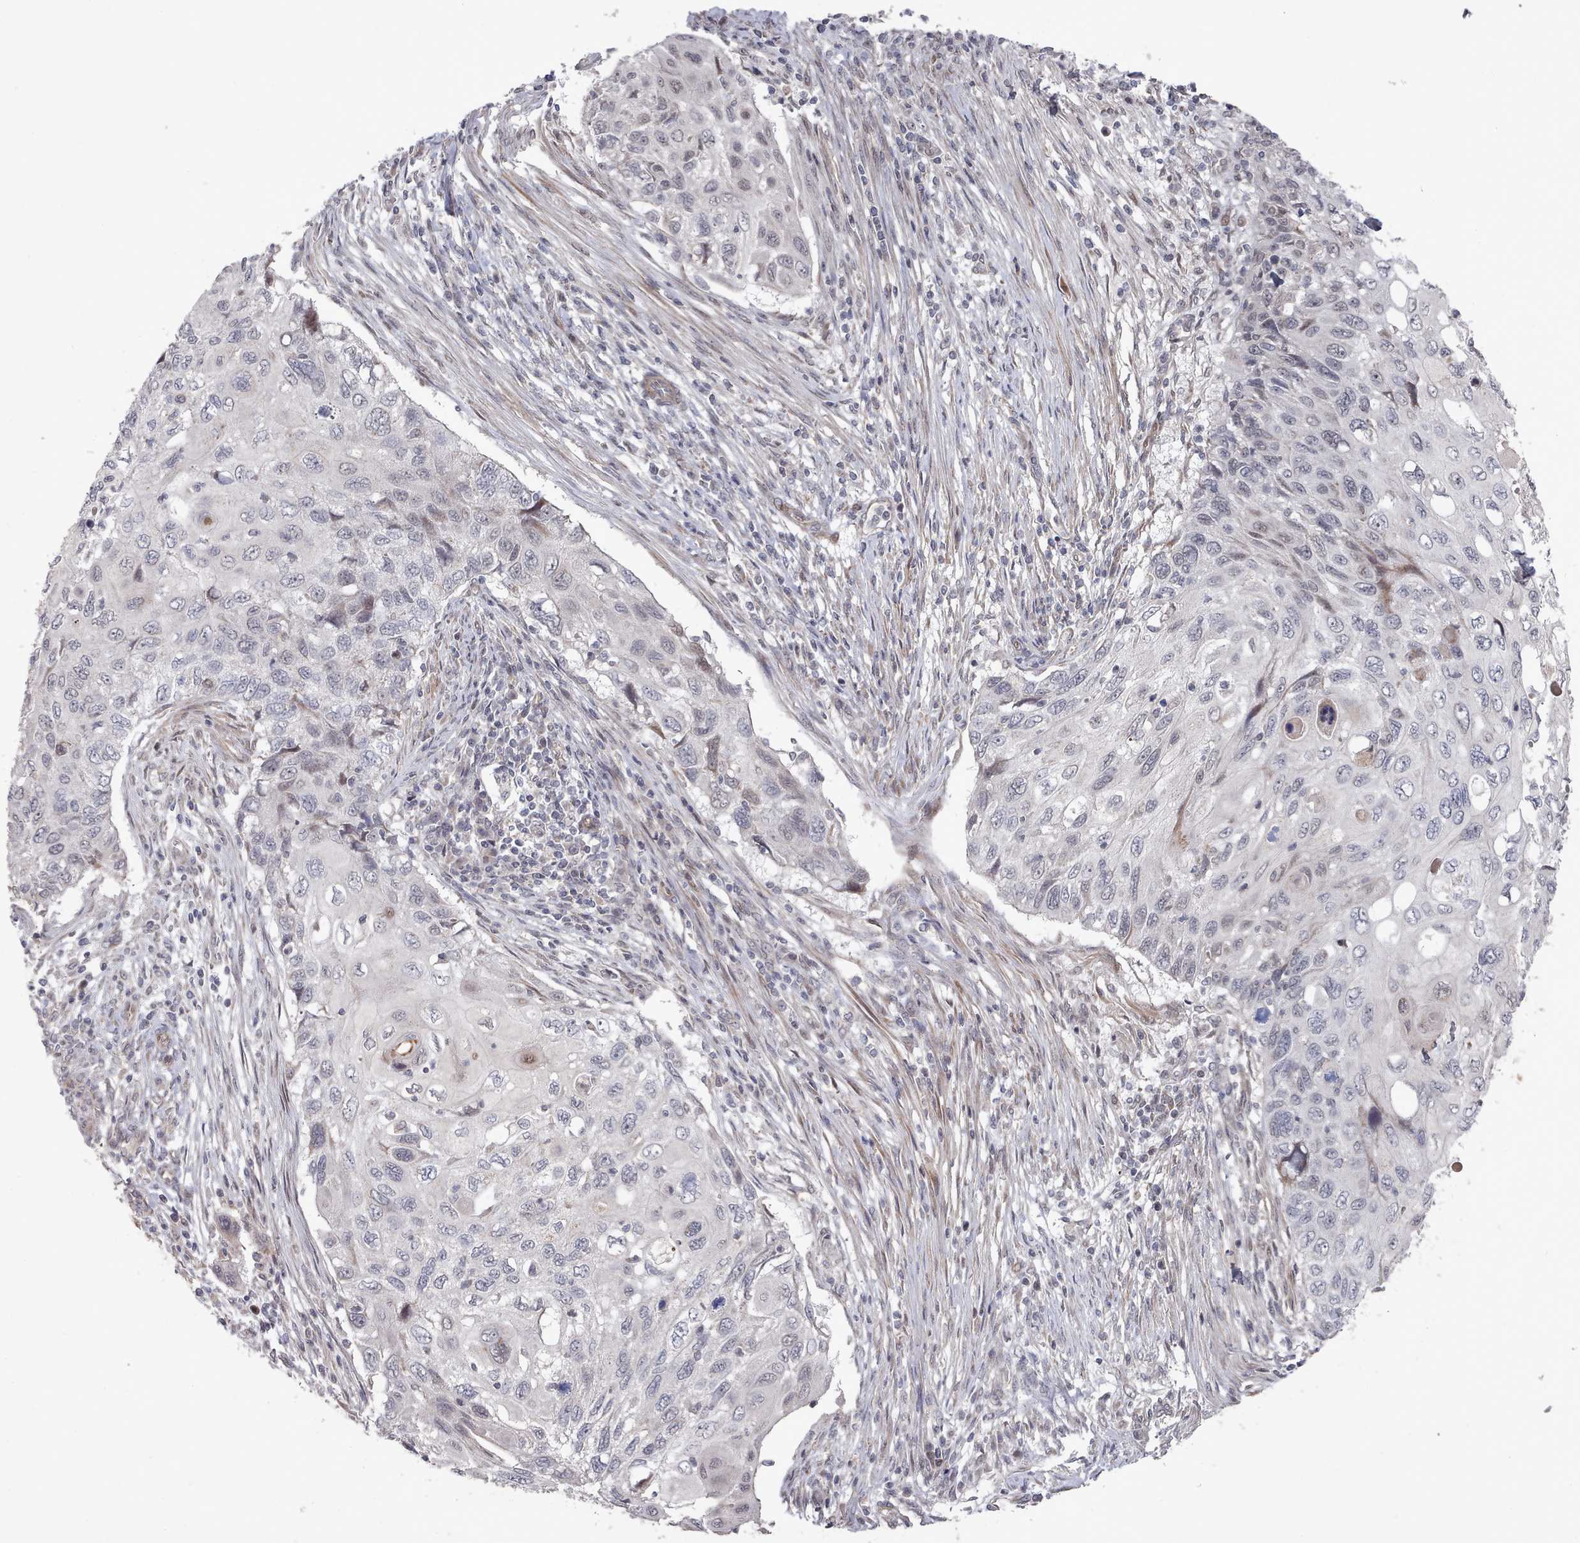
{"staining": {"intensity": "negative", "quantity": "none", "location": "none"}, "tissue": "cervical cancer", "cell_type": "Tumor cells", "image_type": "cancer", "snomed": [{"axis": "morphology", "description": "Squamous cell carcinoma, NOS"}, {"axis": "topography", "description": "Cervix"}], "caption": "Tumor cells are negative for protein expression in human cervical squamous cell carcinoma.", "gene": "CPSF4", "patient": {"sex": "female", "age": 70}}